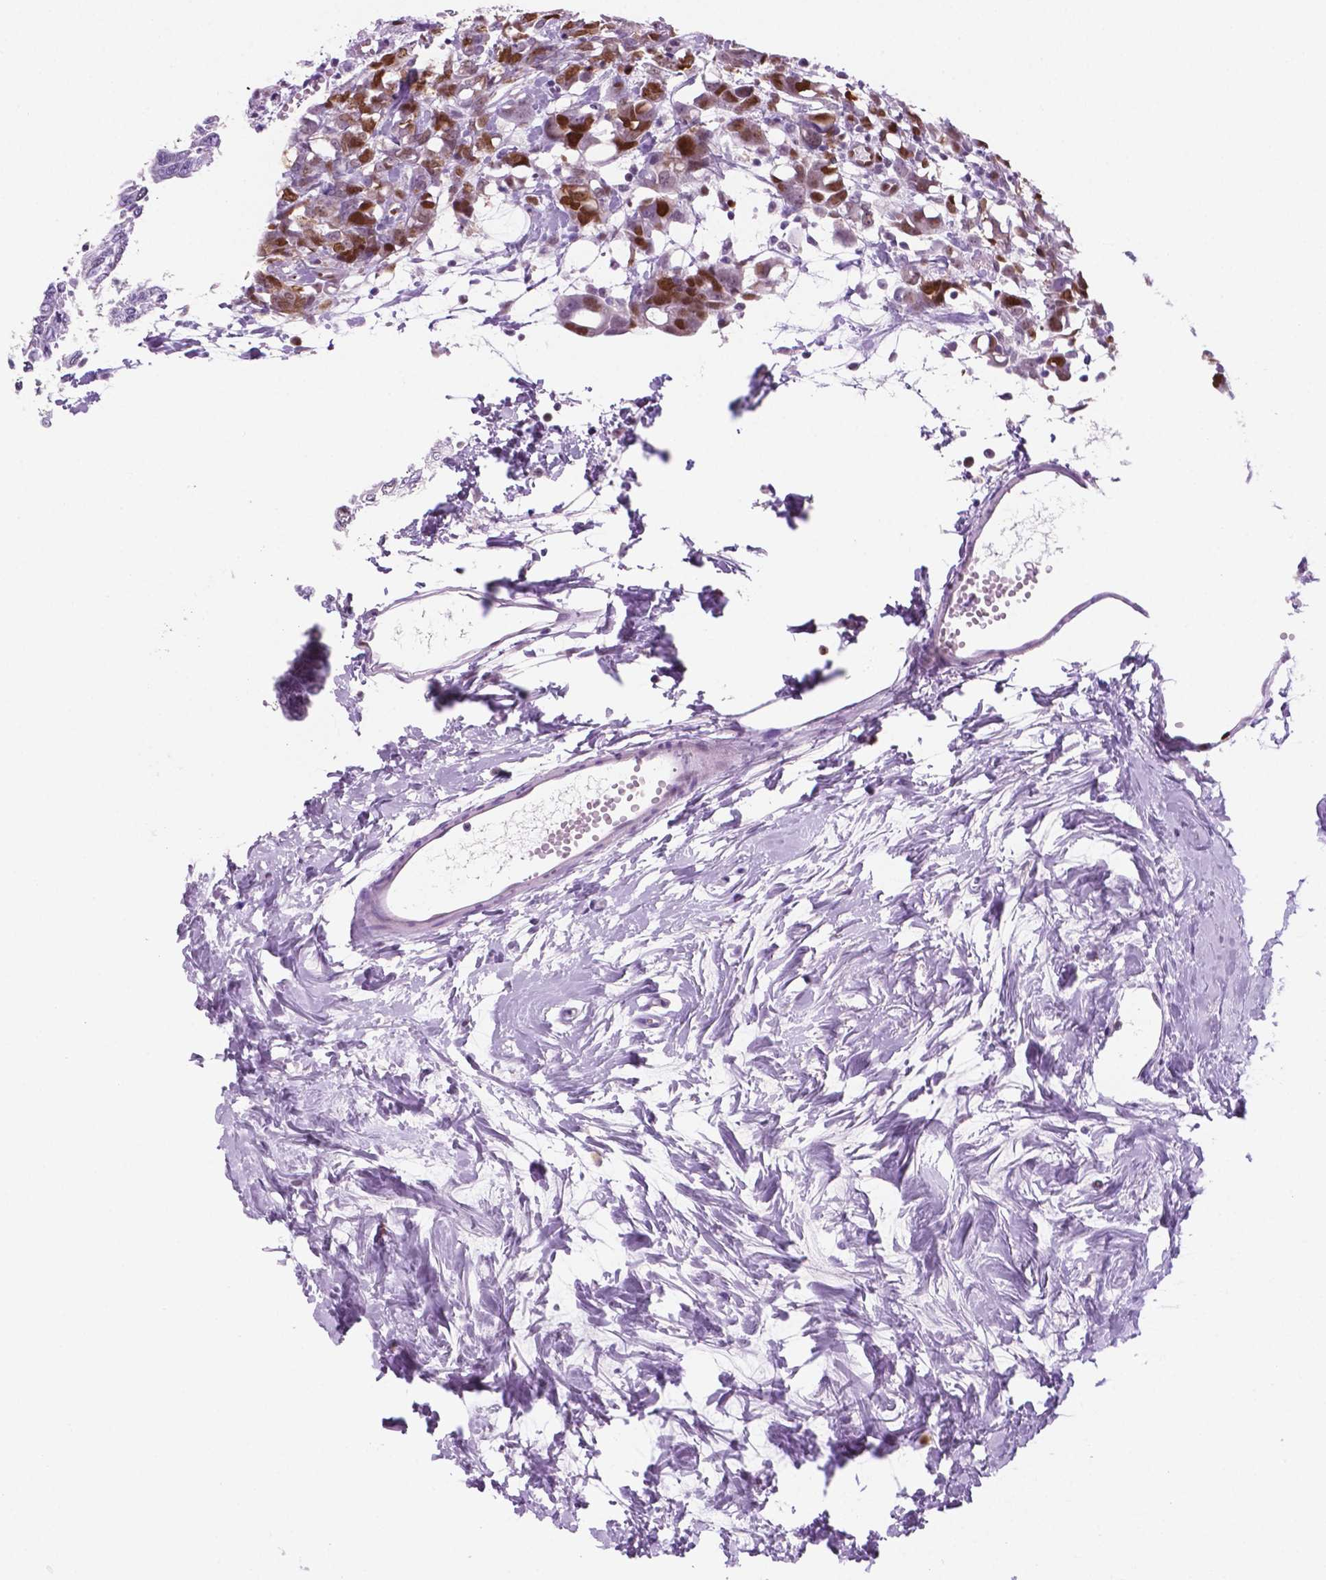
{"staining": {"intensity": "moderate", "quantity": ">75%", "location": "nuclear"}, "tissue": "breast cancer", "cell_type": "Tumor cells", "image_type": "cancer", "snomed": [{"axis": "morphology", "description": "Duct carcinoma"}, {"axis": "topography", "description": "Breast"}], "caption": "Brown immunohistochemical staining in human breast cancer (infiltrating ductal carcinoma) demonstrates moderate nuclear expression in approximately >75% of tumor cells.", "gene": "NCAPH2", "patient": {"sex": "female", "age": 40}}